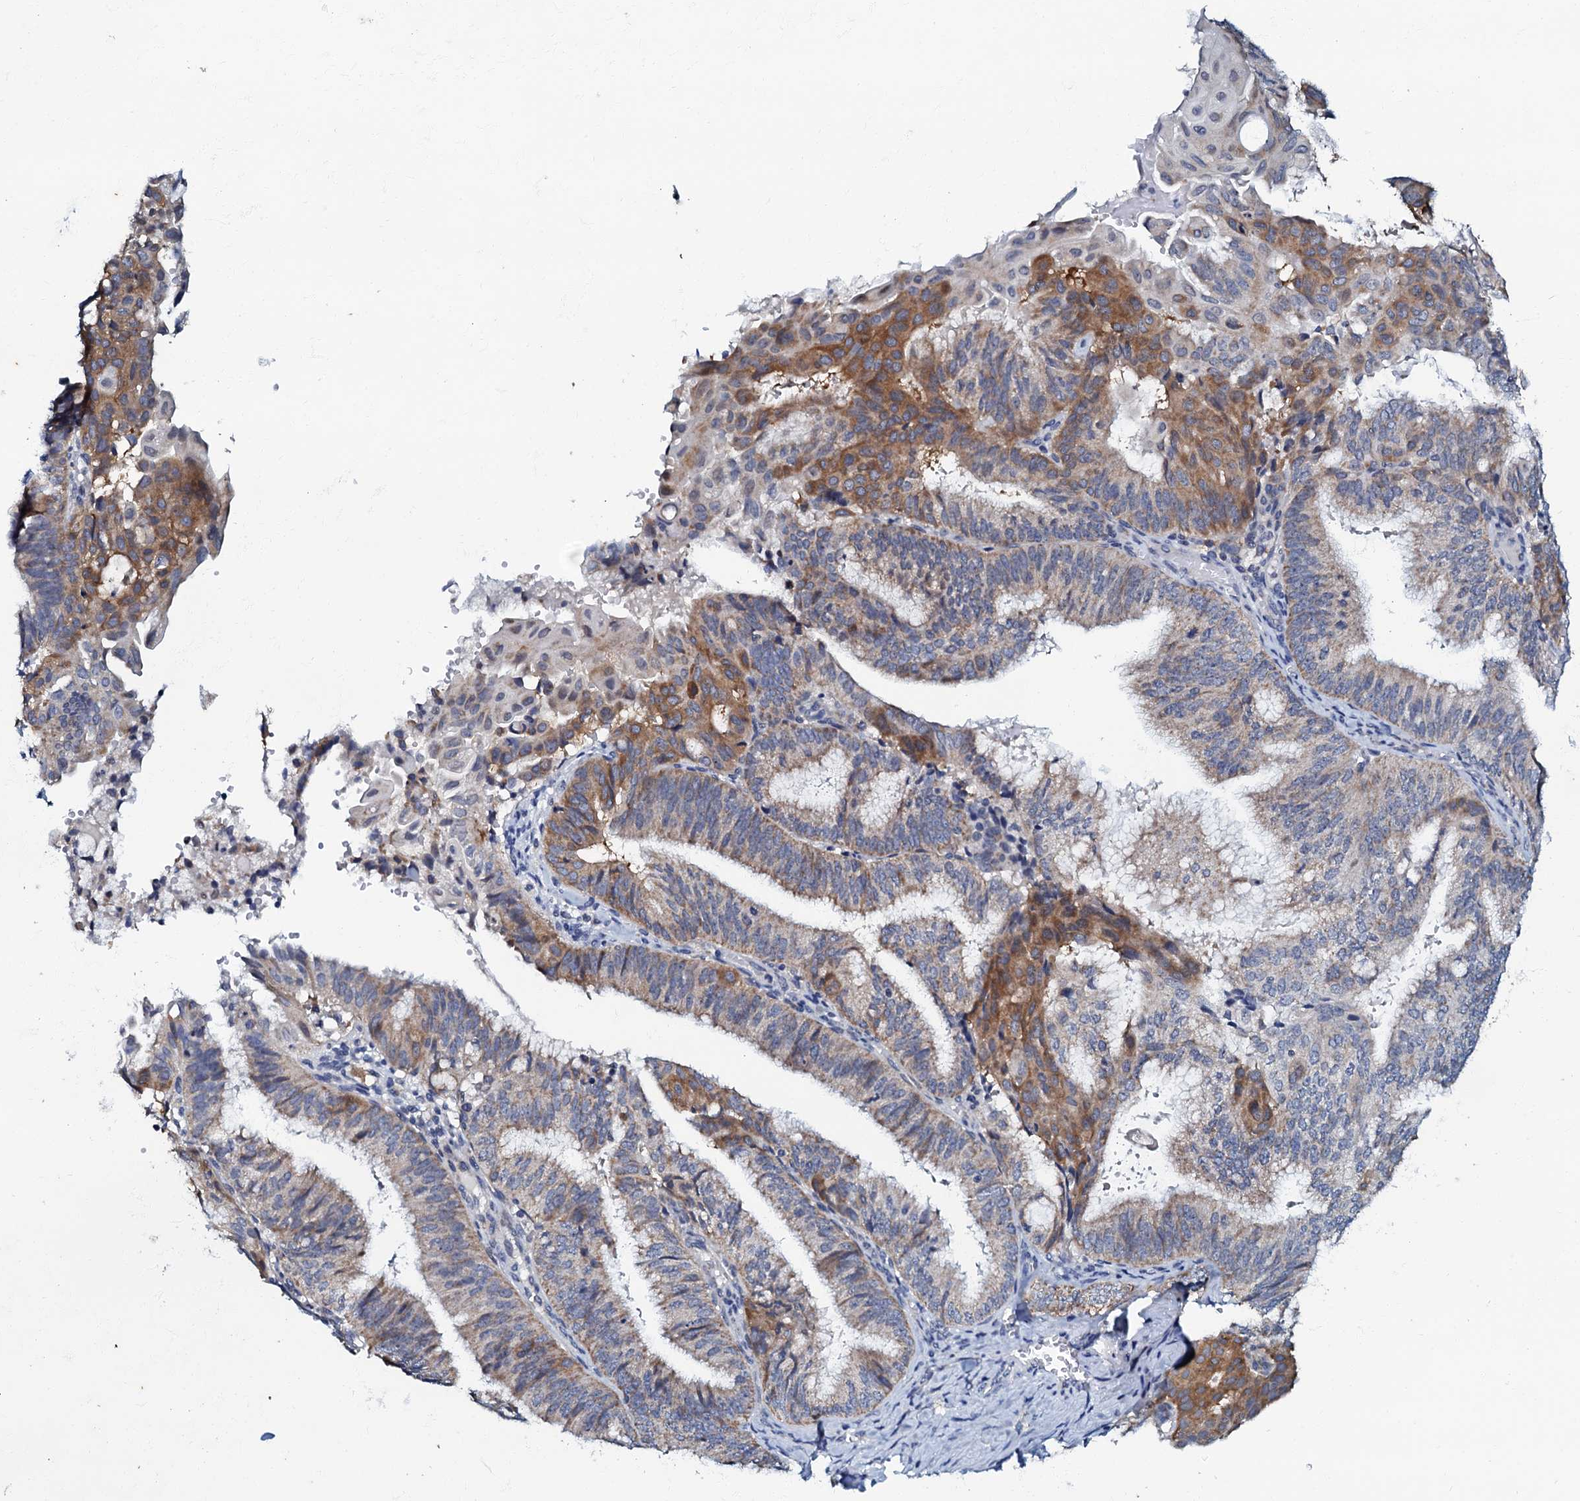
{"staining": {"intensity": "moderate", "quantity": "25%-75%", "location": "cytoplasmic/membranous"}, "tissue": "endometrial cancer", "cell_type": "Tumor cells", "image_type": "cancer", "snomed": [{"axis": "morphology", "description": "Adenocarcinoma, NOS"}, {"axis": "topography", "description": "Endometrium"}], "caption": "There is medium levels of moderate cytoplasmic/membranous expression in tumor cells of endometrial cancer (adenocarcinoma), as demonstrated by immunohistochemical staining (brown color).", "gene": "MRPL51", "patient": {"sex": "female", "age": 49}}